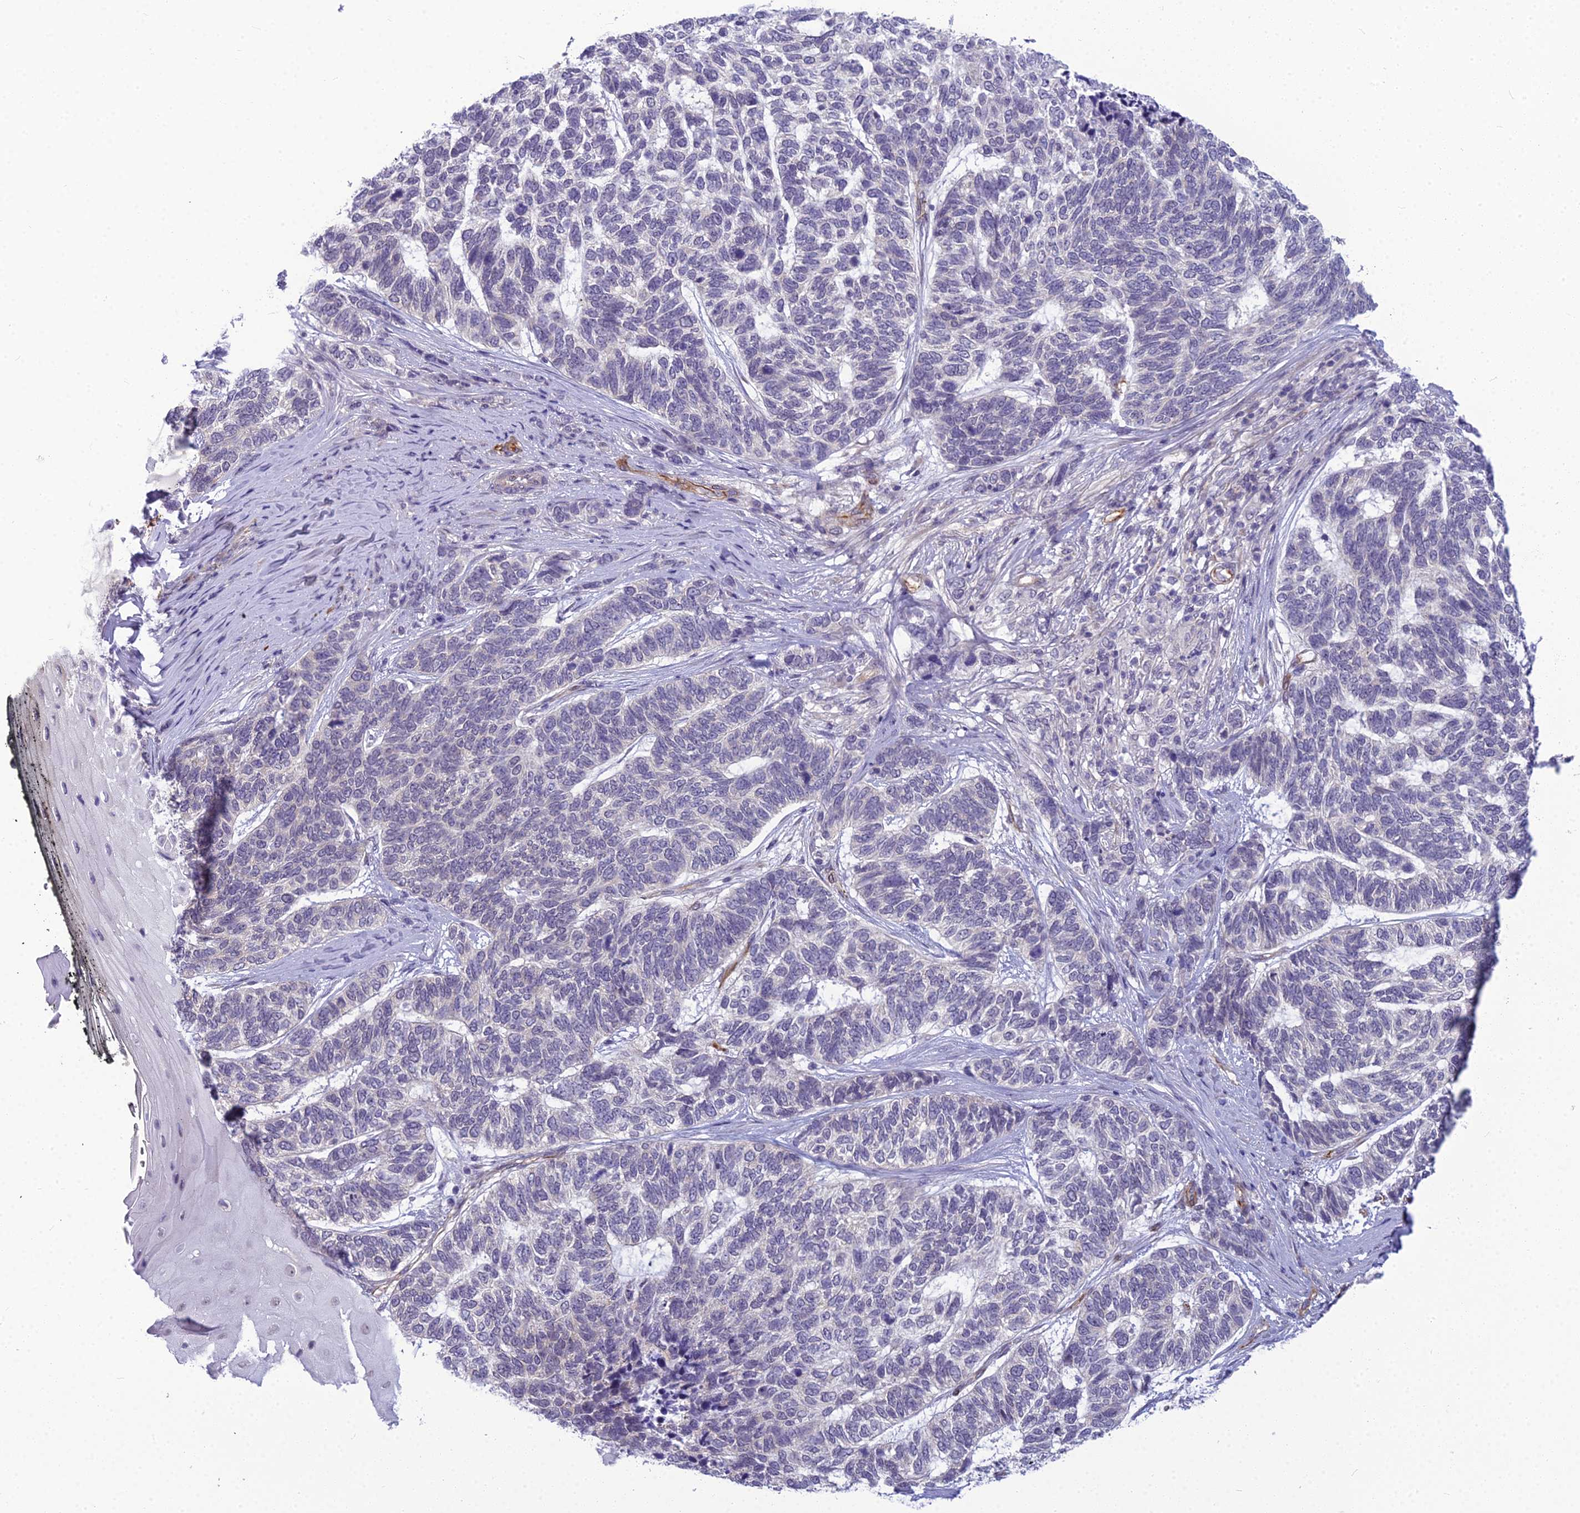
{"staining": {"intensity": "negative", "quantity": "none", "location": "none"}, "tissue": "skin cancer", "cell_type": "Tumor cells", "image_type": "cancer", "snomed": [{"axis": "morphology", "description": "Basal cell carcinoma"}, {"axis": "topography", "description": "Skin"}], "caption": "This is a photomicrograph of immunohistochemistry staining of skin cancer, which shows no staining in tumor cells. (Stains: DAB (3,3'-diaminobenzidine) immunohistochemistry (IHC) with hematoxylin counter stain, Microscopy: brightfield microscopy at high magnification).", "gene": "RGL3", "patient": {"sex": "female", "age": 65}}